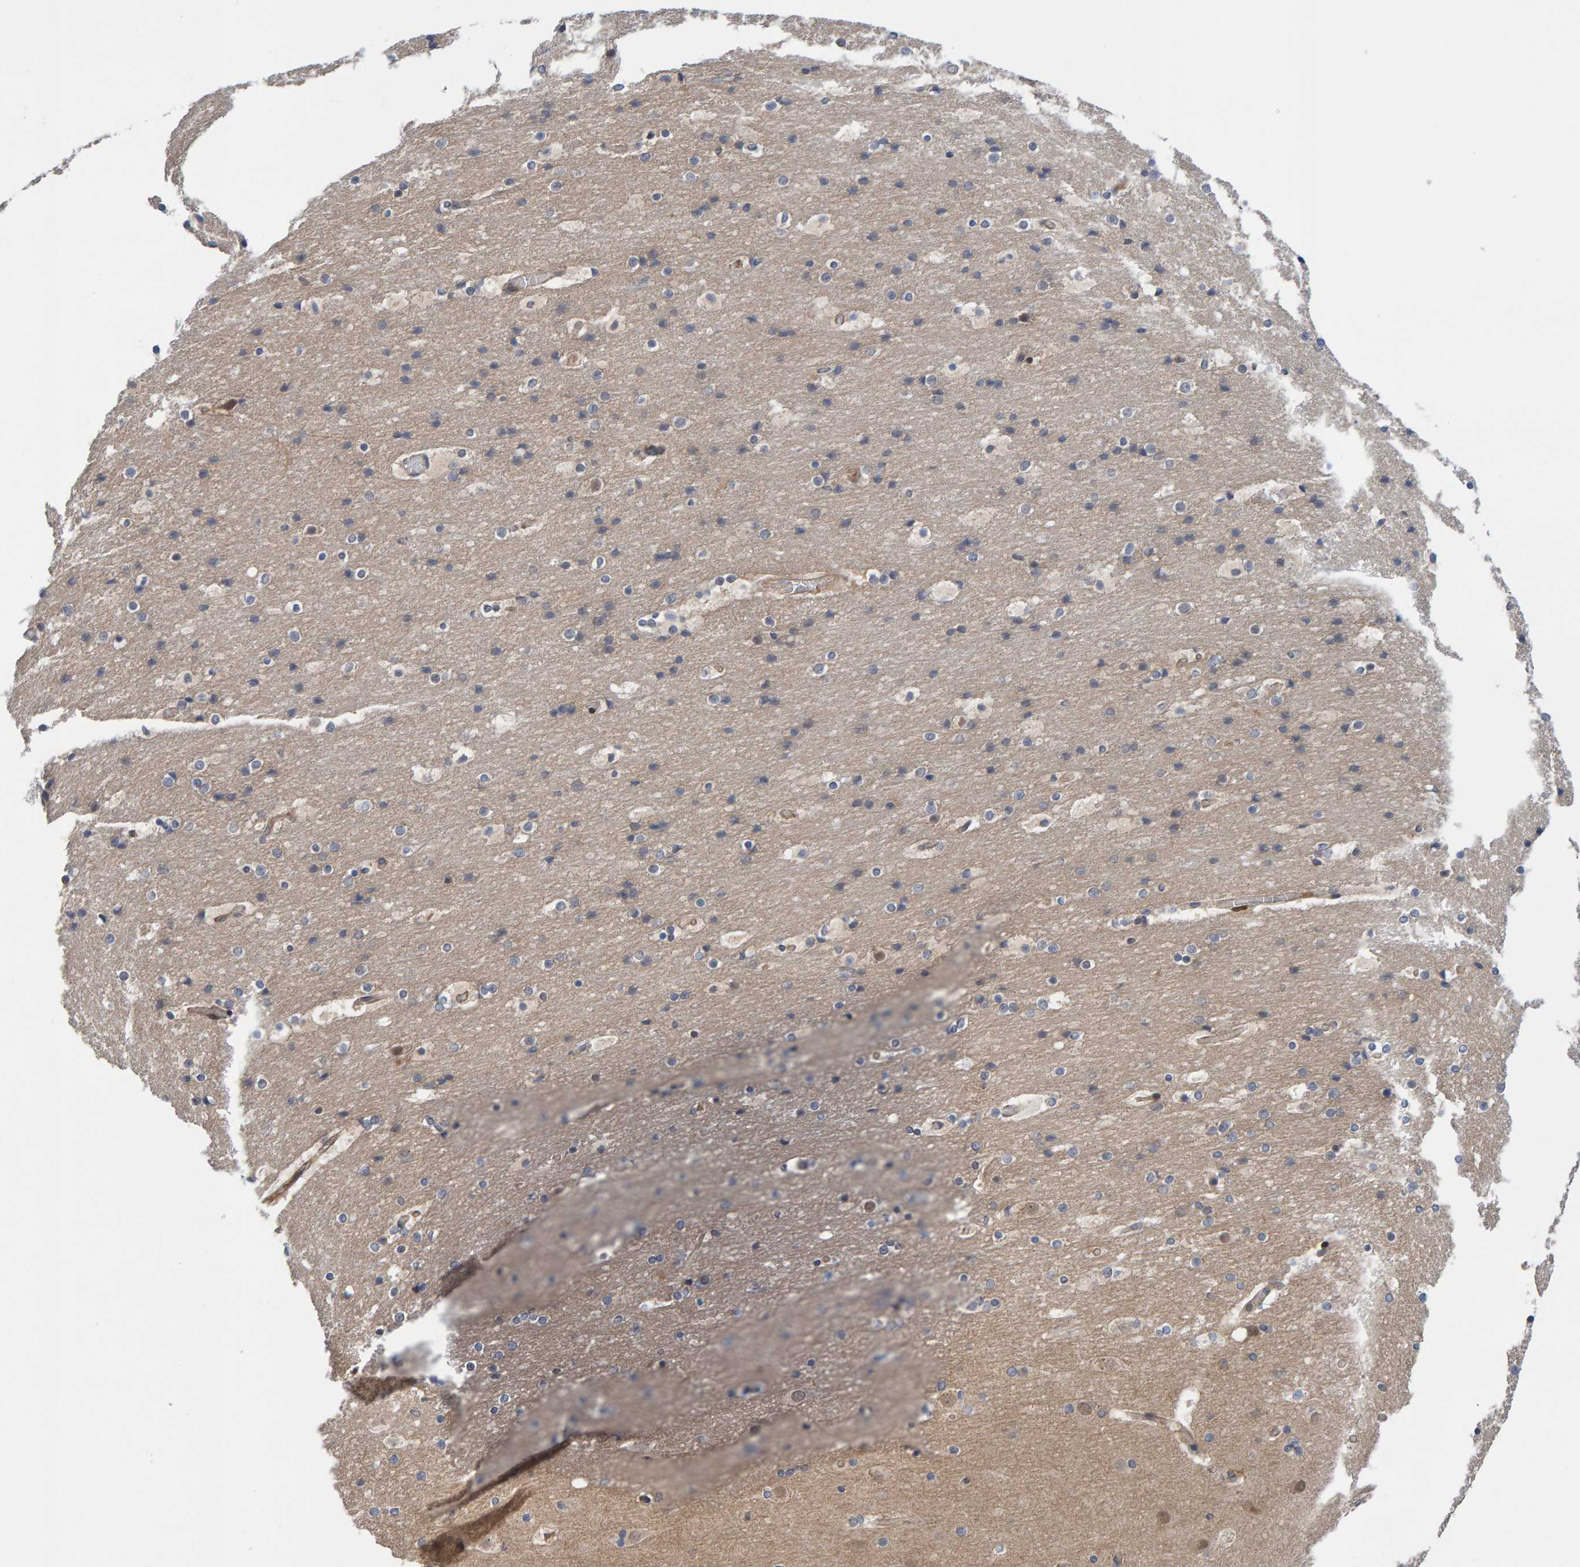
{"staining": {"intensity": "moderate", "quantity": ">75%", "location": "cytoplasmic/membranous"}, "tissue": "cerebral cortex", "cell_type": "Endothelial cells", "image_type": "normal", "snomed": [{"axis": "morphology", "description": "Normal tissue, NOS"}, {"axis": "topography", "description": "Cerebral cortex"}], "caption": "Immunohistochemical staining of unremarkable human cerebral cortex demonstrates >75% levels of moderate cytoplasmic/membranous protein expression in approximately >75% of endothelial cells.", "gene": "LRSAM1", "patient": {"sex": "male", "age": 57}}